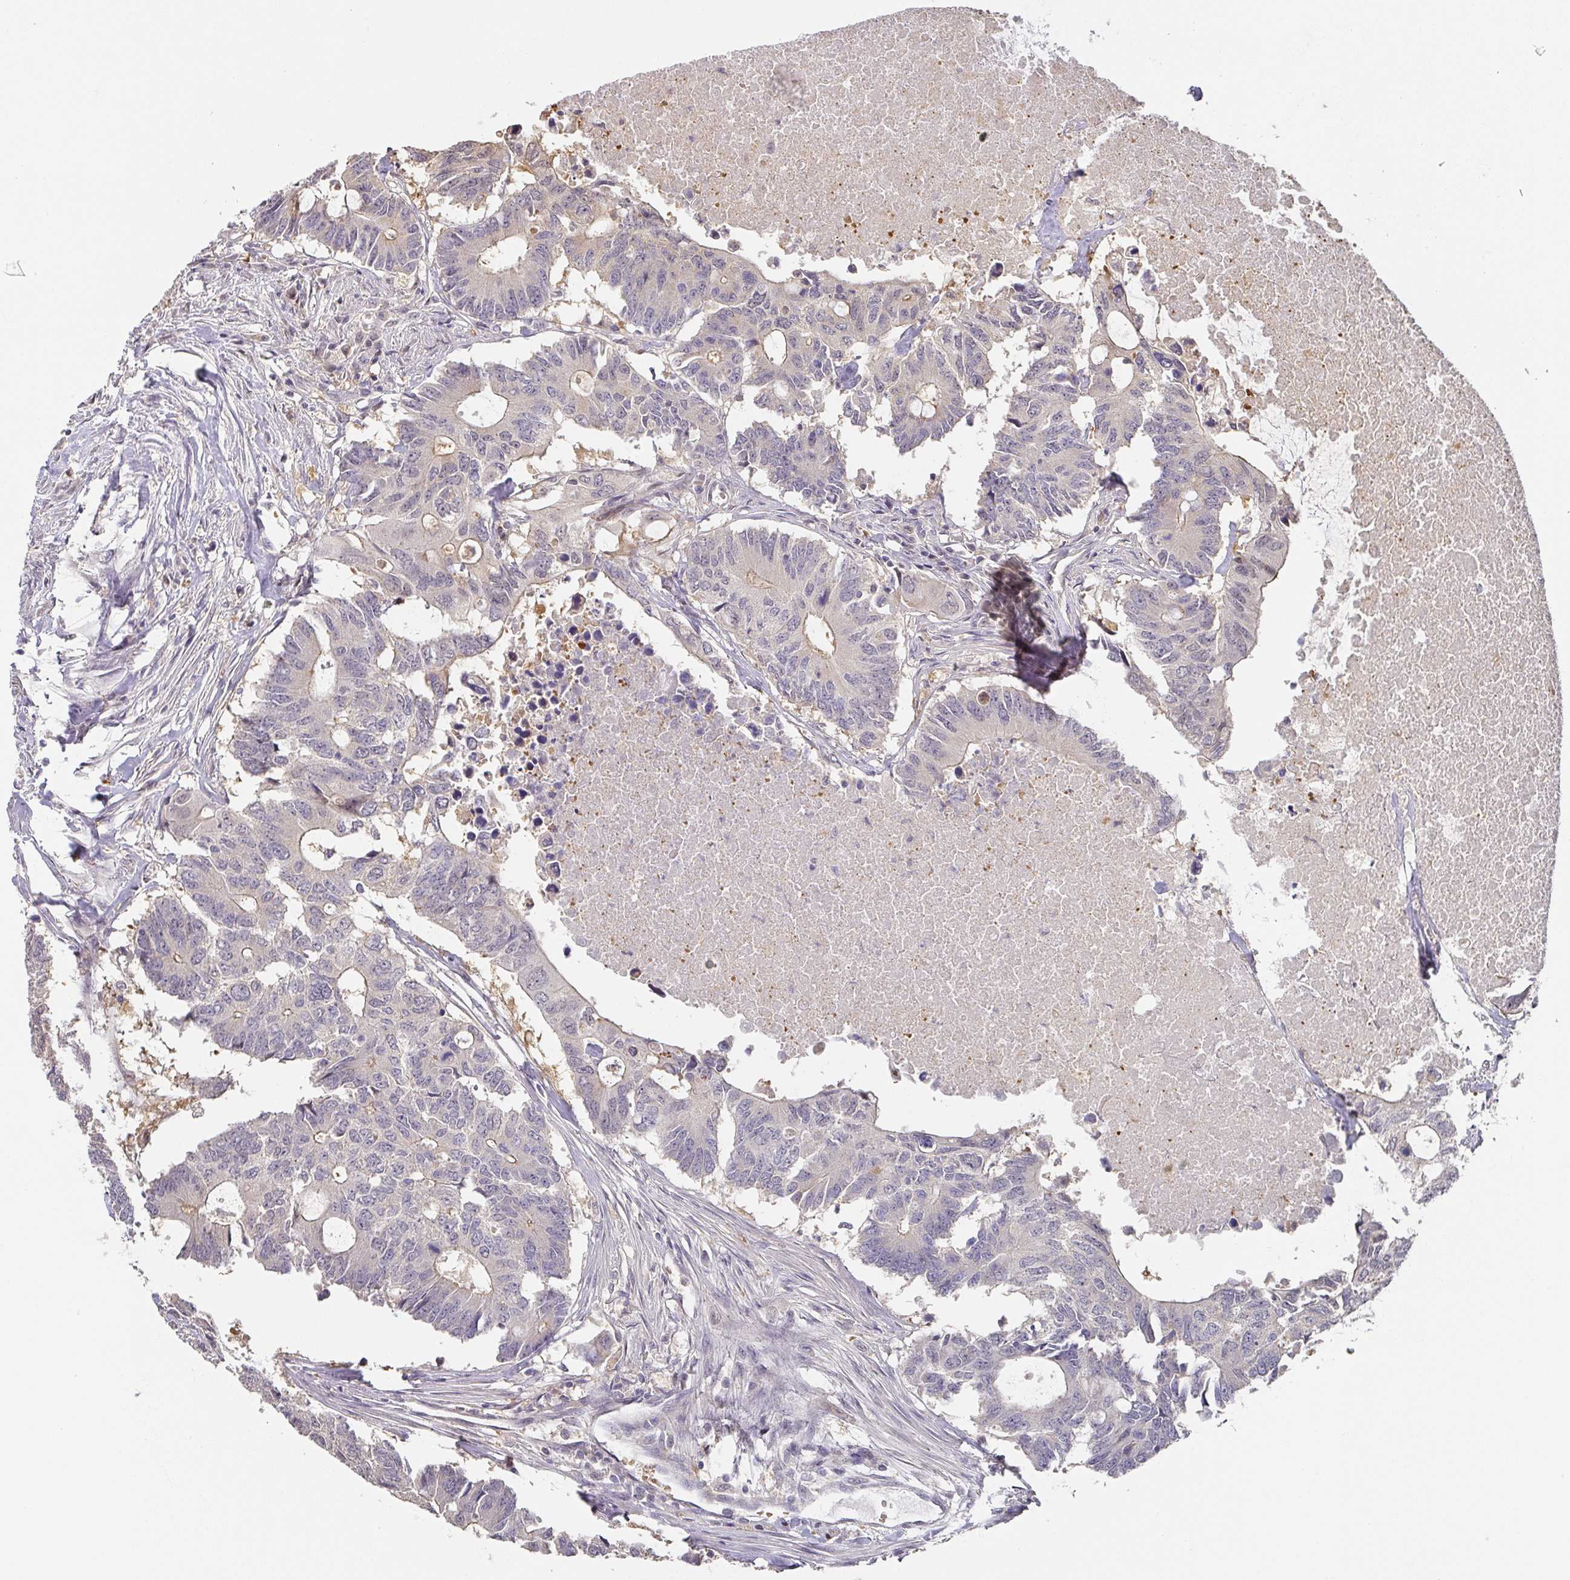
{"staining": {"intensity": "weak", "quantity": "<25%", "location": "nuclear"}, "tissue": "colorectal cancer", "cell_type": "Tumor cells", "image_type": "cancer", "snomed": [{"axis": "morphology", "description": "Adenocarcinoma, NOS"}, {"axis": "topography", "description": "Colon"}], "caption": "Immunohistochemical staining of human adenocarcinoma (colorectal) exhibits no significant expression in tumor cells. (Stains: DAB (3,3'-diaminobenzidine) immunohistochemistry with hematoxylin counter stain, Microscopy: brightfield microscopy at high magnification).", "gene": "FOXN4", "patient": {"sex": "male", "age": 71}}